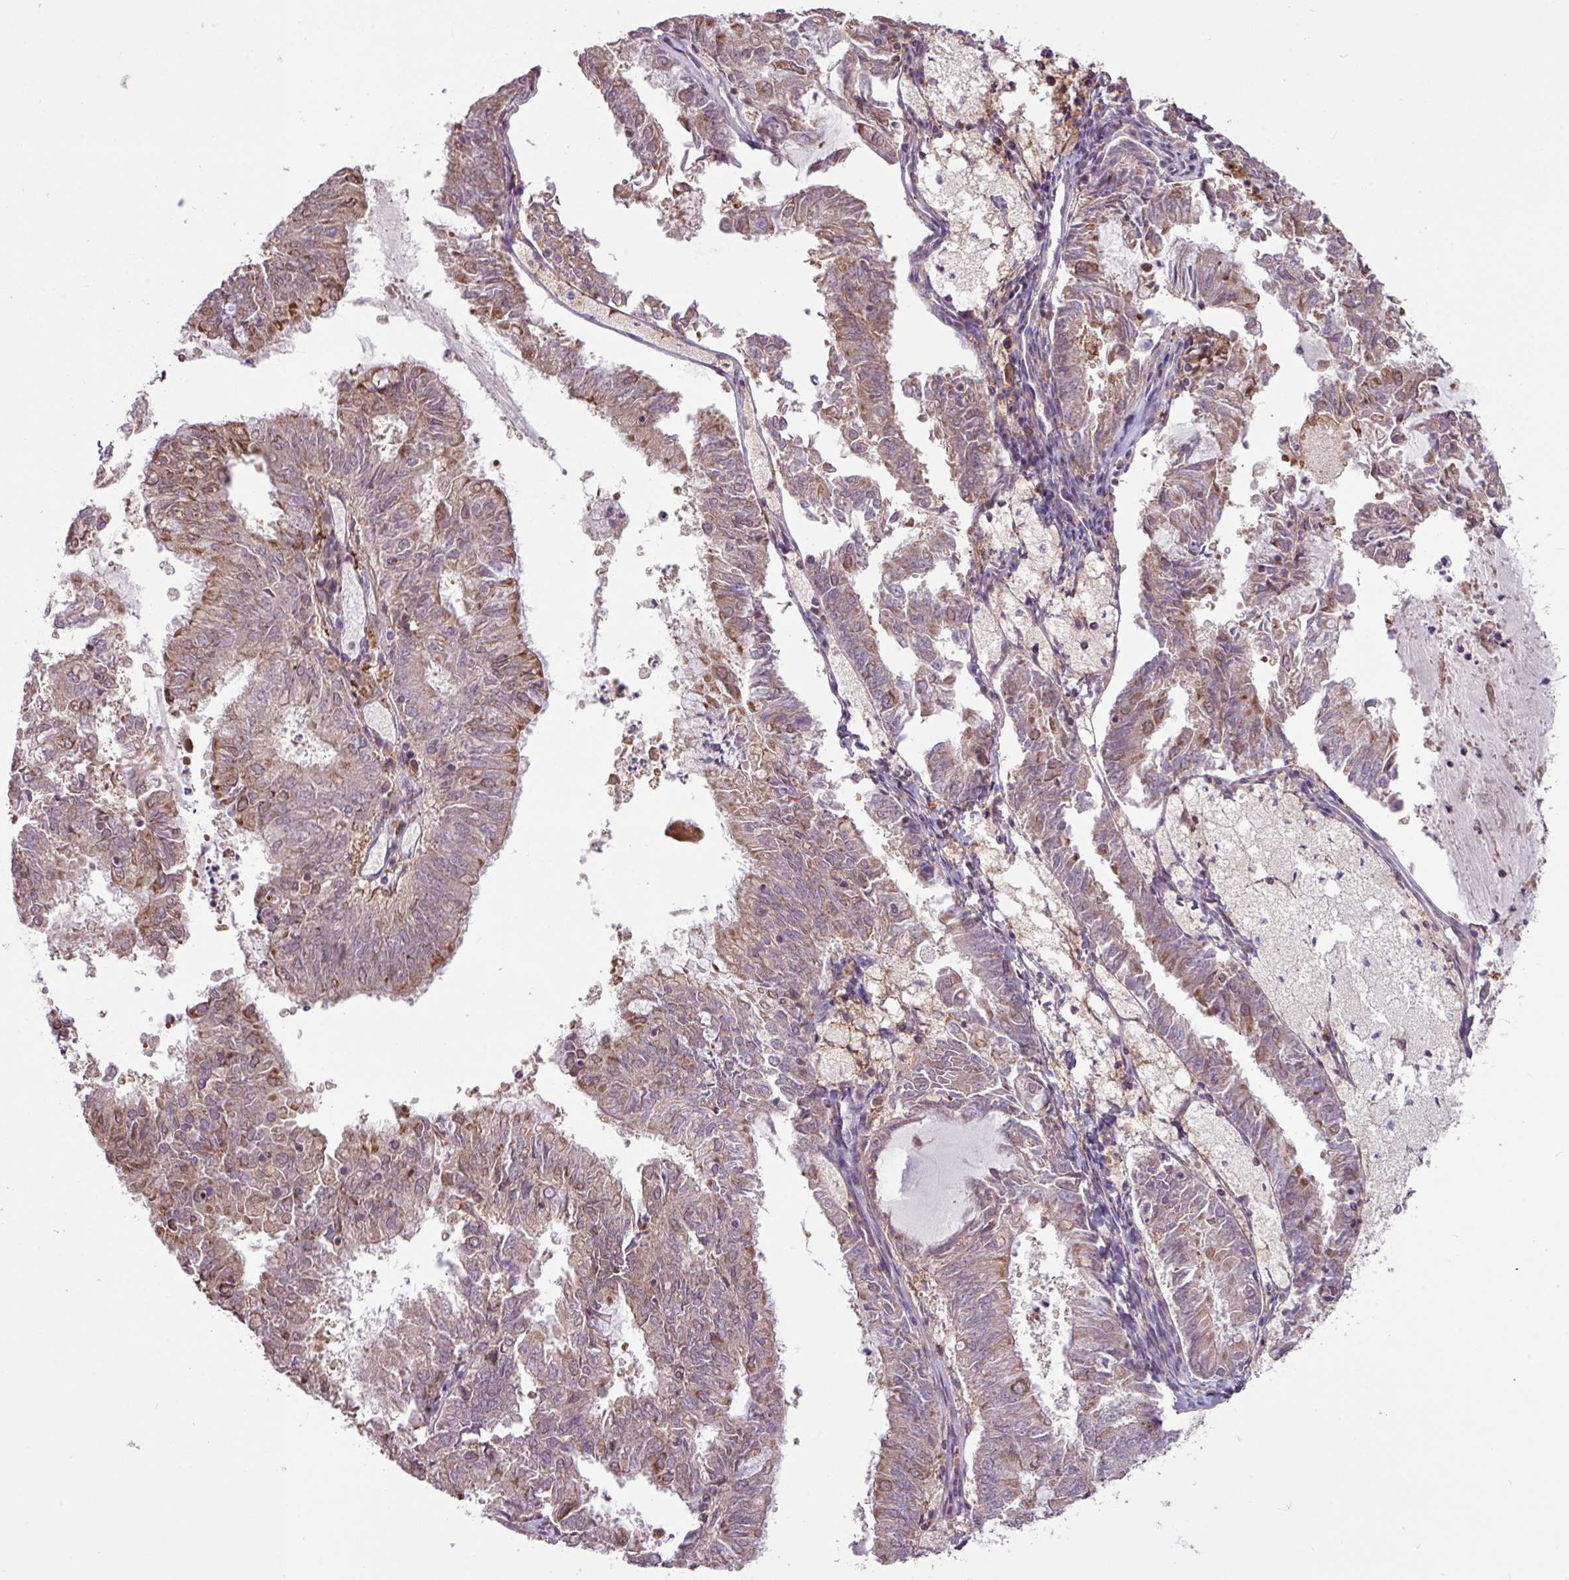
{"staining": {"intensity": "weak", "quantity": "25%-75%", "location": "cytoplasmic/membranous"}, "tissue": "endometrial cancer", "cell_type": "Tumor cells", "image_type": "cancer", "snomed": [{"axis": "morphology", "description": "Adenocarcinoma, NOS"}, {"axis": "topography", "description": "Endometrium"}], "caption": "Human endometrial cancer (adenocarcinoma) stained with a protein marker shows weak staining in tumor cells.", "gene": "ARHGEF25", "patient": {"sex": "female", "age": 57}}